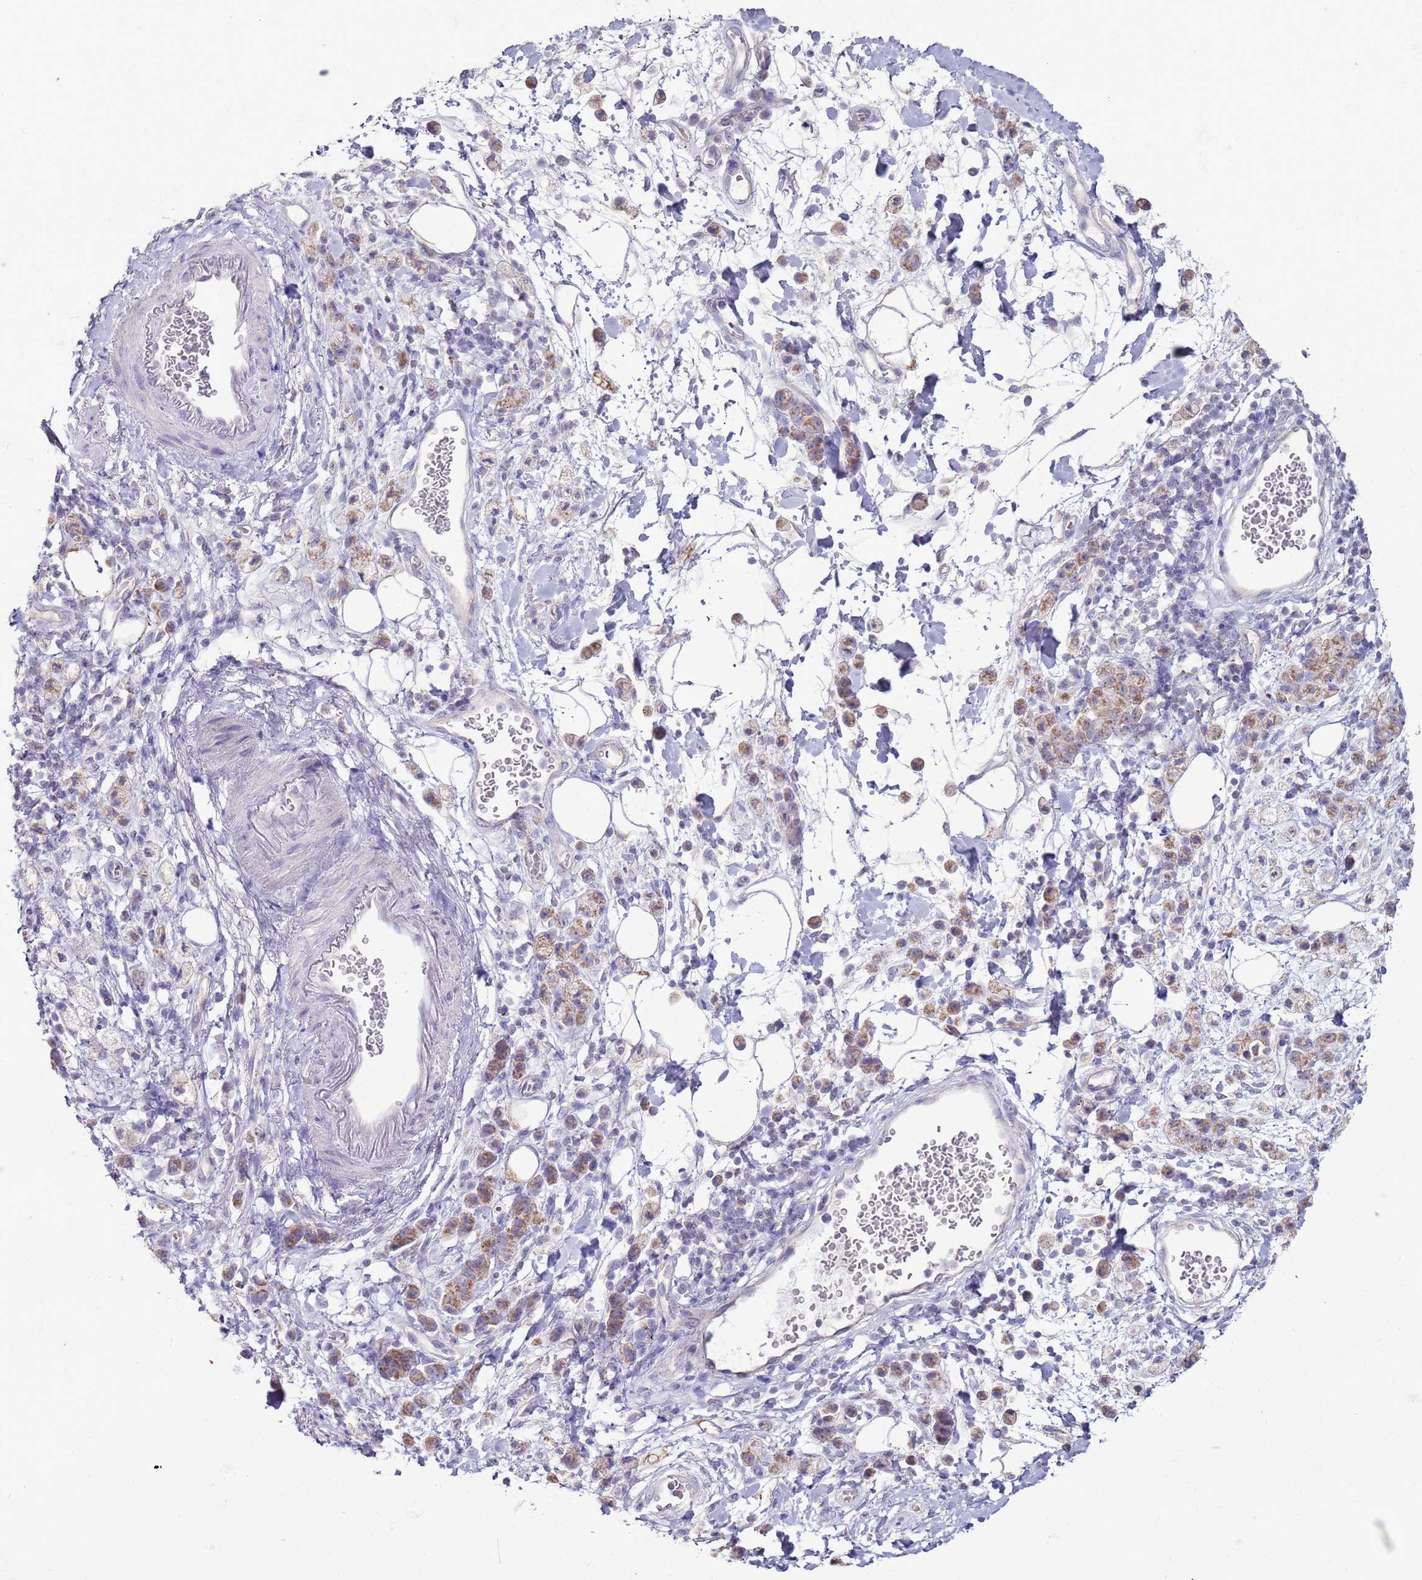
{"staining": {"intensity": "moderate", "quantity": ">75%", "location": "cytoplasmic/membranous"}, "tissue": "stomach cancer", "cell_type": "Tumor cells", "image_type": "cancer", "snomed": [{"axis": "morphology", "description": "Adenocarcinoma, NOS"}, {"axis": "topography", "description": "Stomach"}], "caption": "Immunohistochemistry (IHC) photomicrograph of neoplastic tissue: stomach cancer stained using immunohistochemistry (IHC) reveals medium levels of moderate protein expression localized specifically in the cytoplasmic/membranous of tumor cells, appearing as a cytoplasmic/membranous brown color.", "gene": "TRAPPC4", "patient": {"sex": "male", "age": 77}}